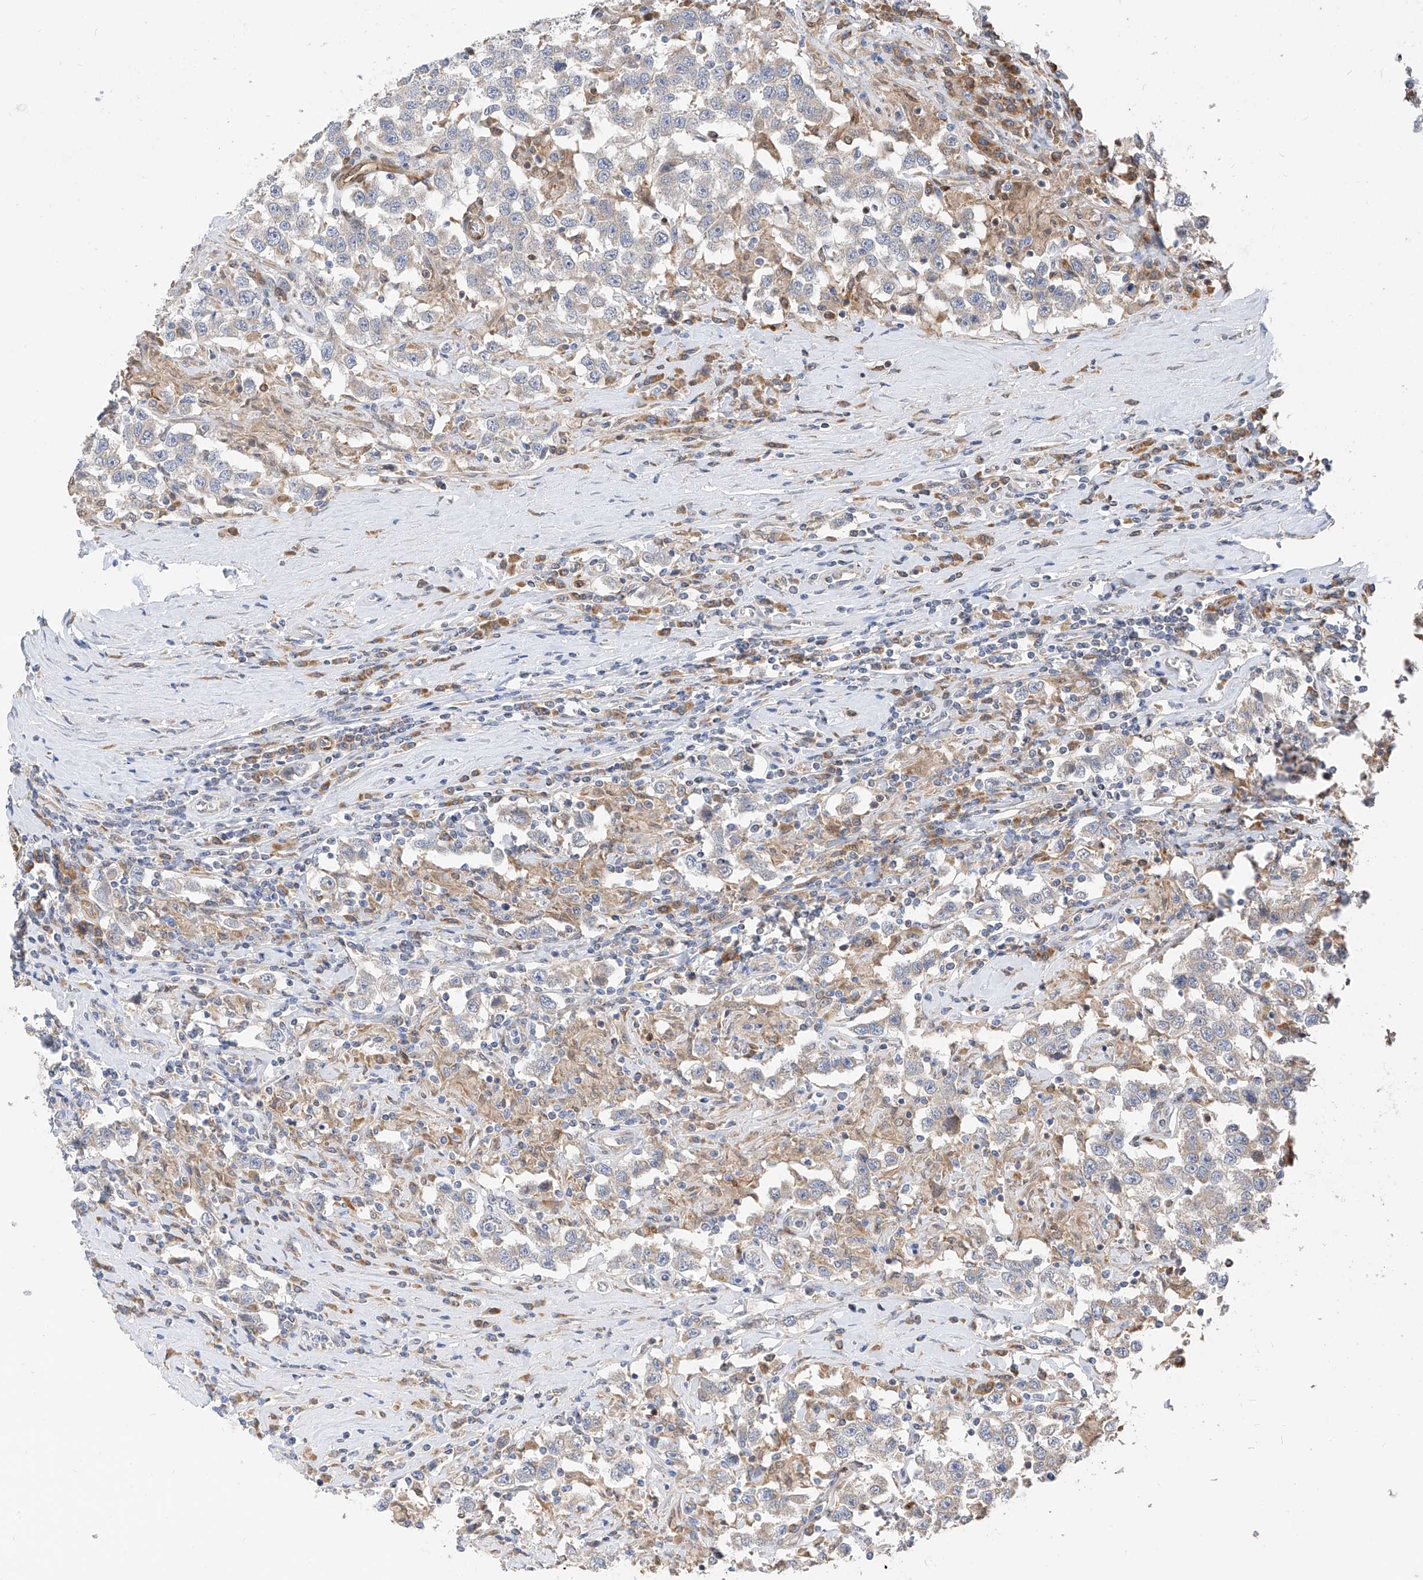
{"staining": {"intensity": "weak", "quantity": "<25%", "location": "cytoplasmic/membranous"}, "tissue": "testis cancer", "cell_type": "Tumor cells", "image_type": "cancer", "snomed": [{"axis": "morphology", "description": "Seminoma, NOS"}, {"axis": "topography", "description": "Testis"}], "caption": "The IHC photomicrograph has no significant expression in tumor cells of testis cancer (seminoma) tissue.", "gene": "PPA2", "patient": {"sex": "male", "age": 41}}